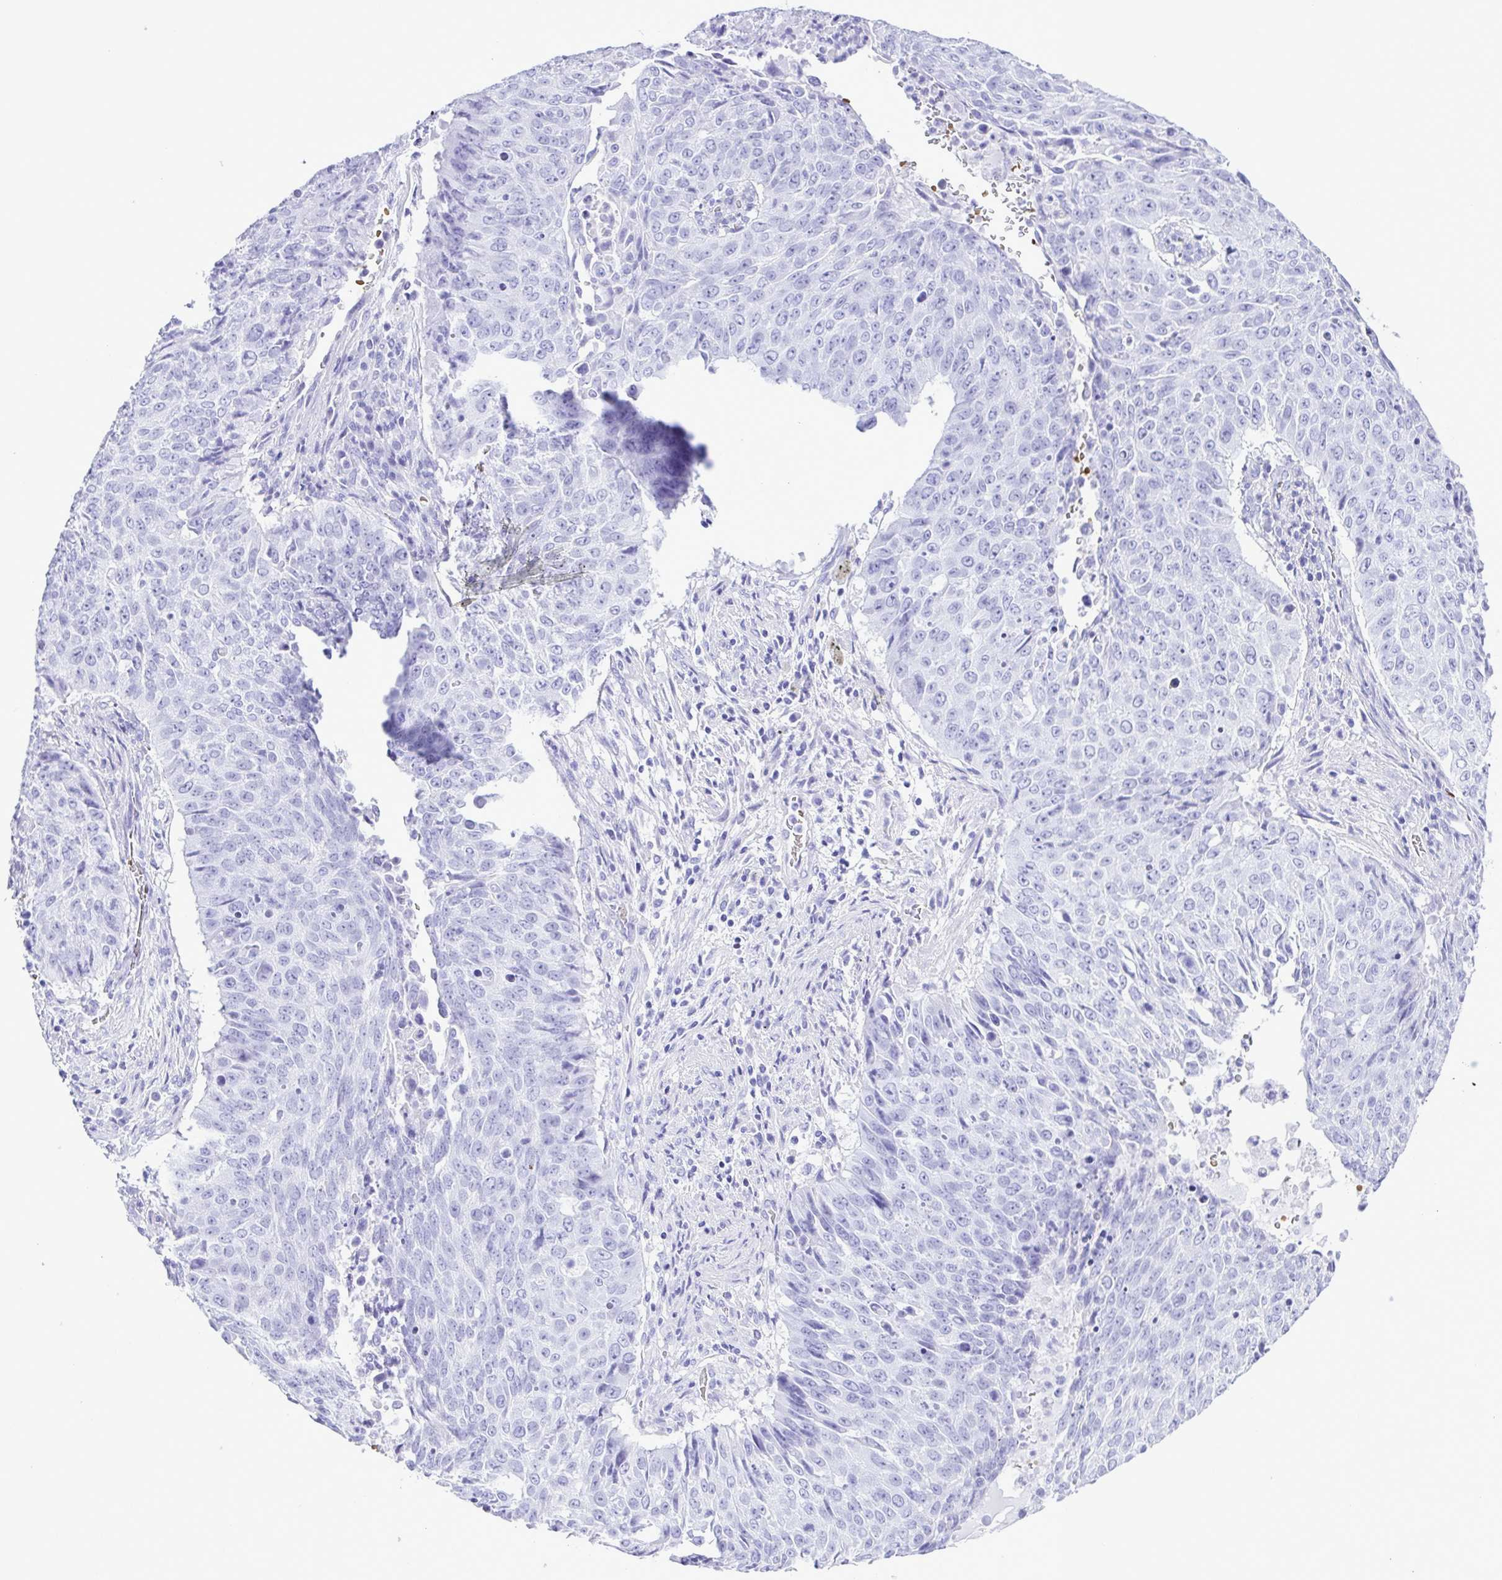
{"staining": {"intensity": "negative", "quantity": "none", "location": "none"}, "tissue": "lung cancer", "cell_type": "Tumor cells", "image_type": "cancer", "snomed": [{"axis": "morphology", "description": "Normal tissue, NOS"}, {"axis": "morphology", "description": "Squamous cell carcinoma, NOS"}, {"axis": "topography", "description": "Bronchus"}, {"axis": "topography", "description": "Lung"}], "caption": "DAB immunohistochemical staining of human lung squamous cell carcinoma exhibits no significant staining in tumor cells. (Stains: DAB IHC with hematoxylin counter stain, Microscopy: brightfield microscopy at high magnification).", "gene": "SYT1", "patient": {"sex": "male", "age": 64}}